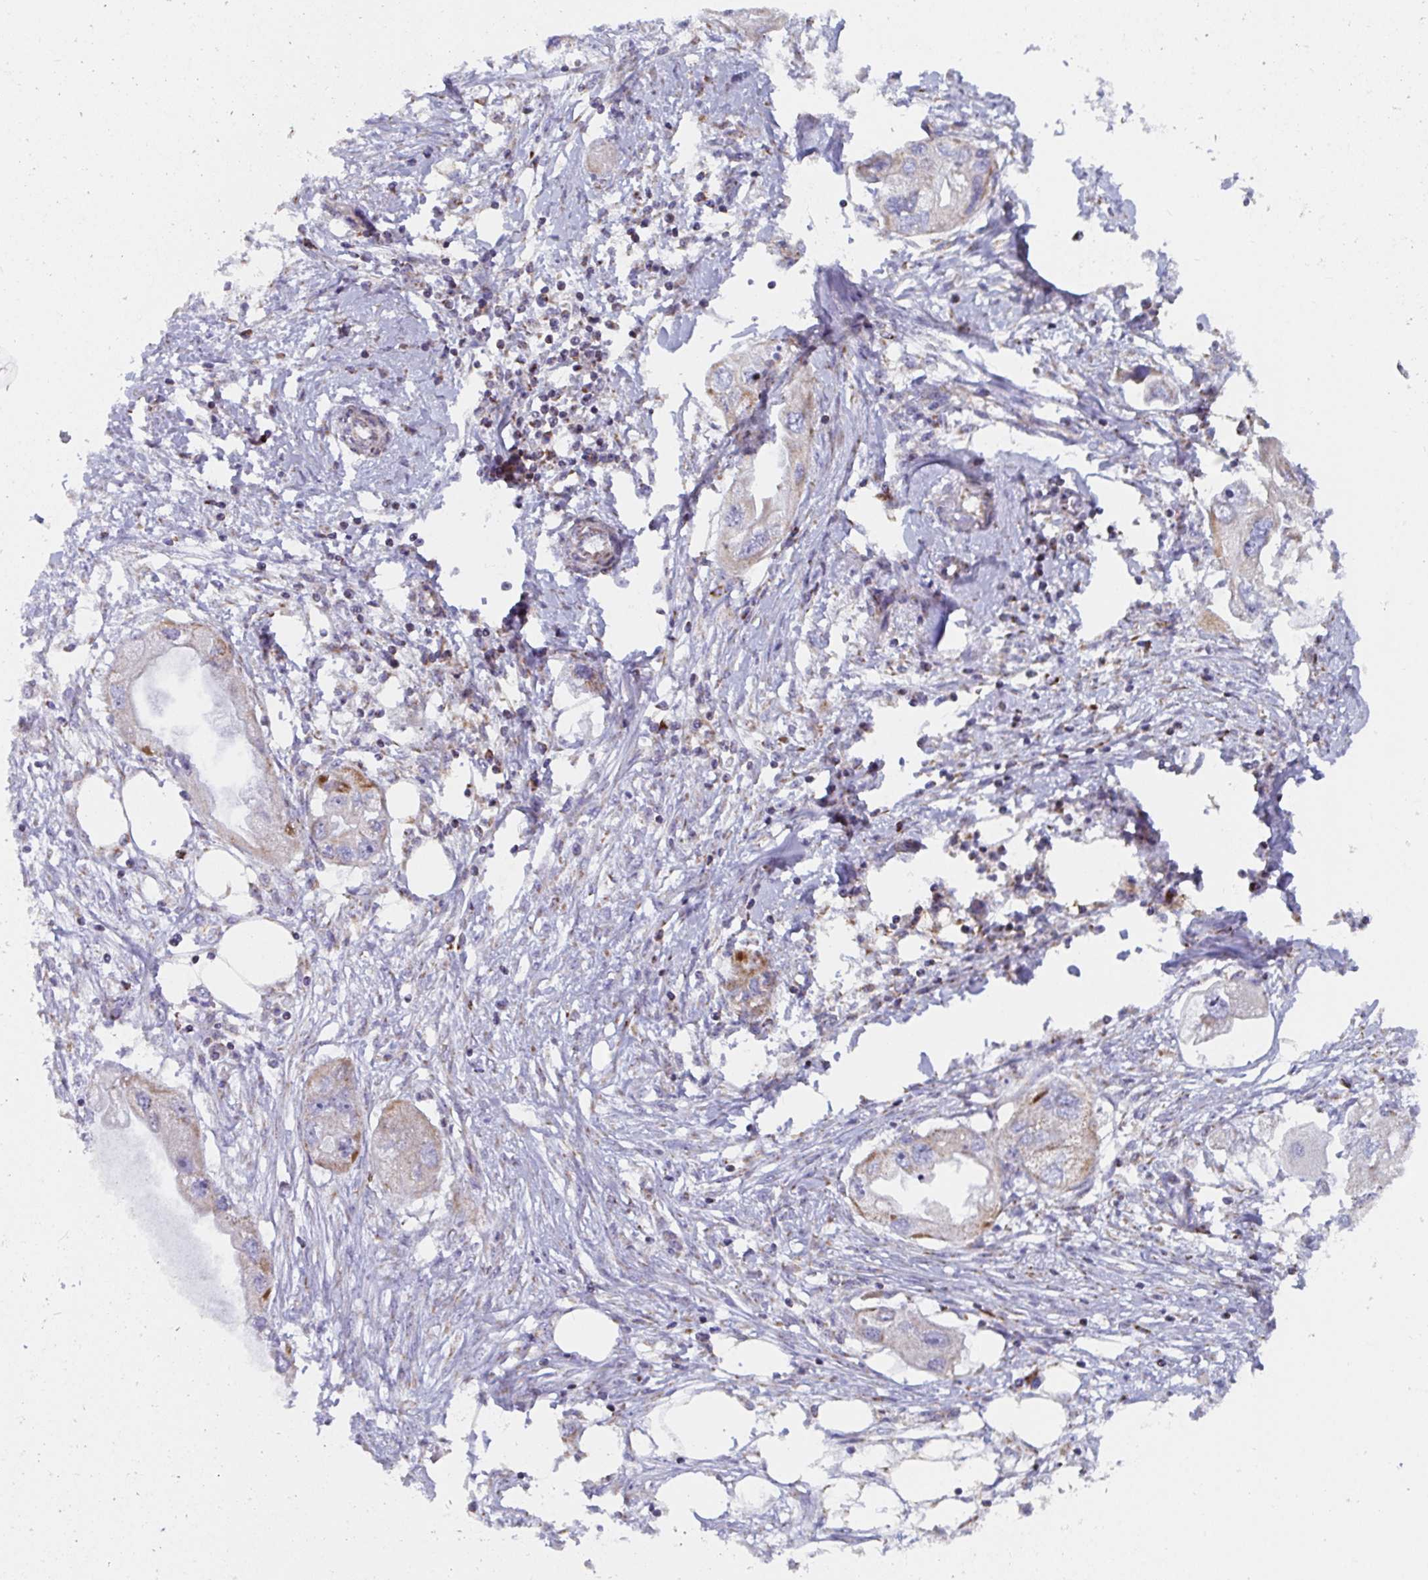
{"staining": {"intensity": "moderate", "quantity": "<25%", "location": "cytoplasmic/membranous"}, "tissue": "endometrial cancer", "cell_type": "Tumor cells", "image_type": "cancer", "snomed": [{"axis": "morphology", "description": "Adenocarcinoma, NOS"}, {"axis": "morphology", "description": "Adenocarcinoma, metastatic, NOS"}, {"axis": "topography", "description": "Adipose tissue"}, {"axis": "topography", "description": "Endometrium"}], "caption": "Immunohistochemistry staining of endometrial cancer, which reveals low levels of moderate cytoplasmic/membranous staining in about <25% of tumor cells indicating moderate cytoplasmic/membranous protein positivity. The staining was performed using DAB (brown) for protein detection and nuclei were counterstained in hematoxylin (blue).", "gene": "ATP5MJ", "patient": {"sex": "female", "age": 67}}